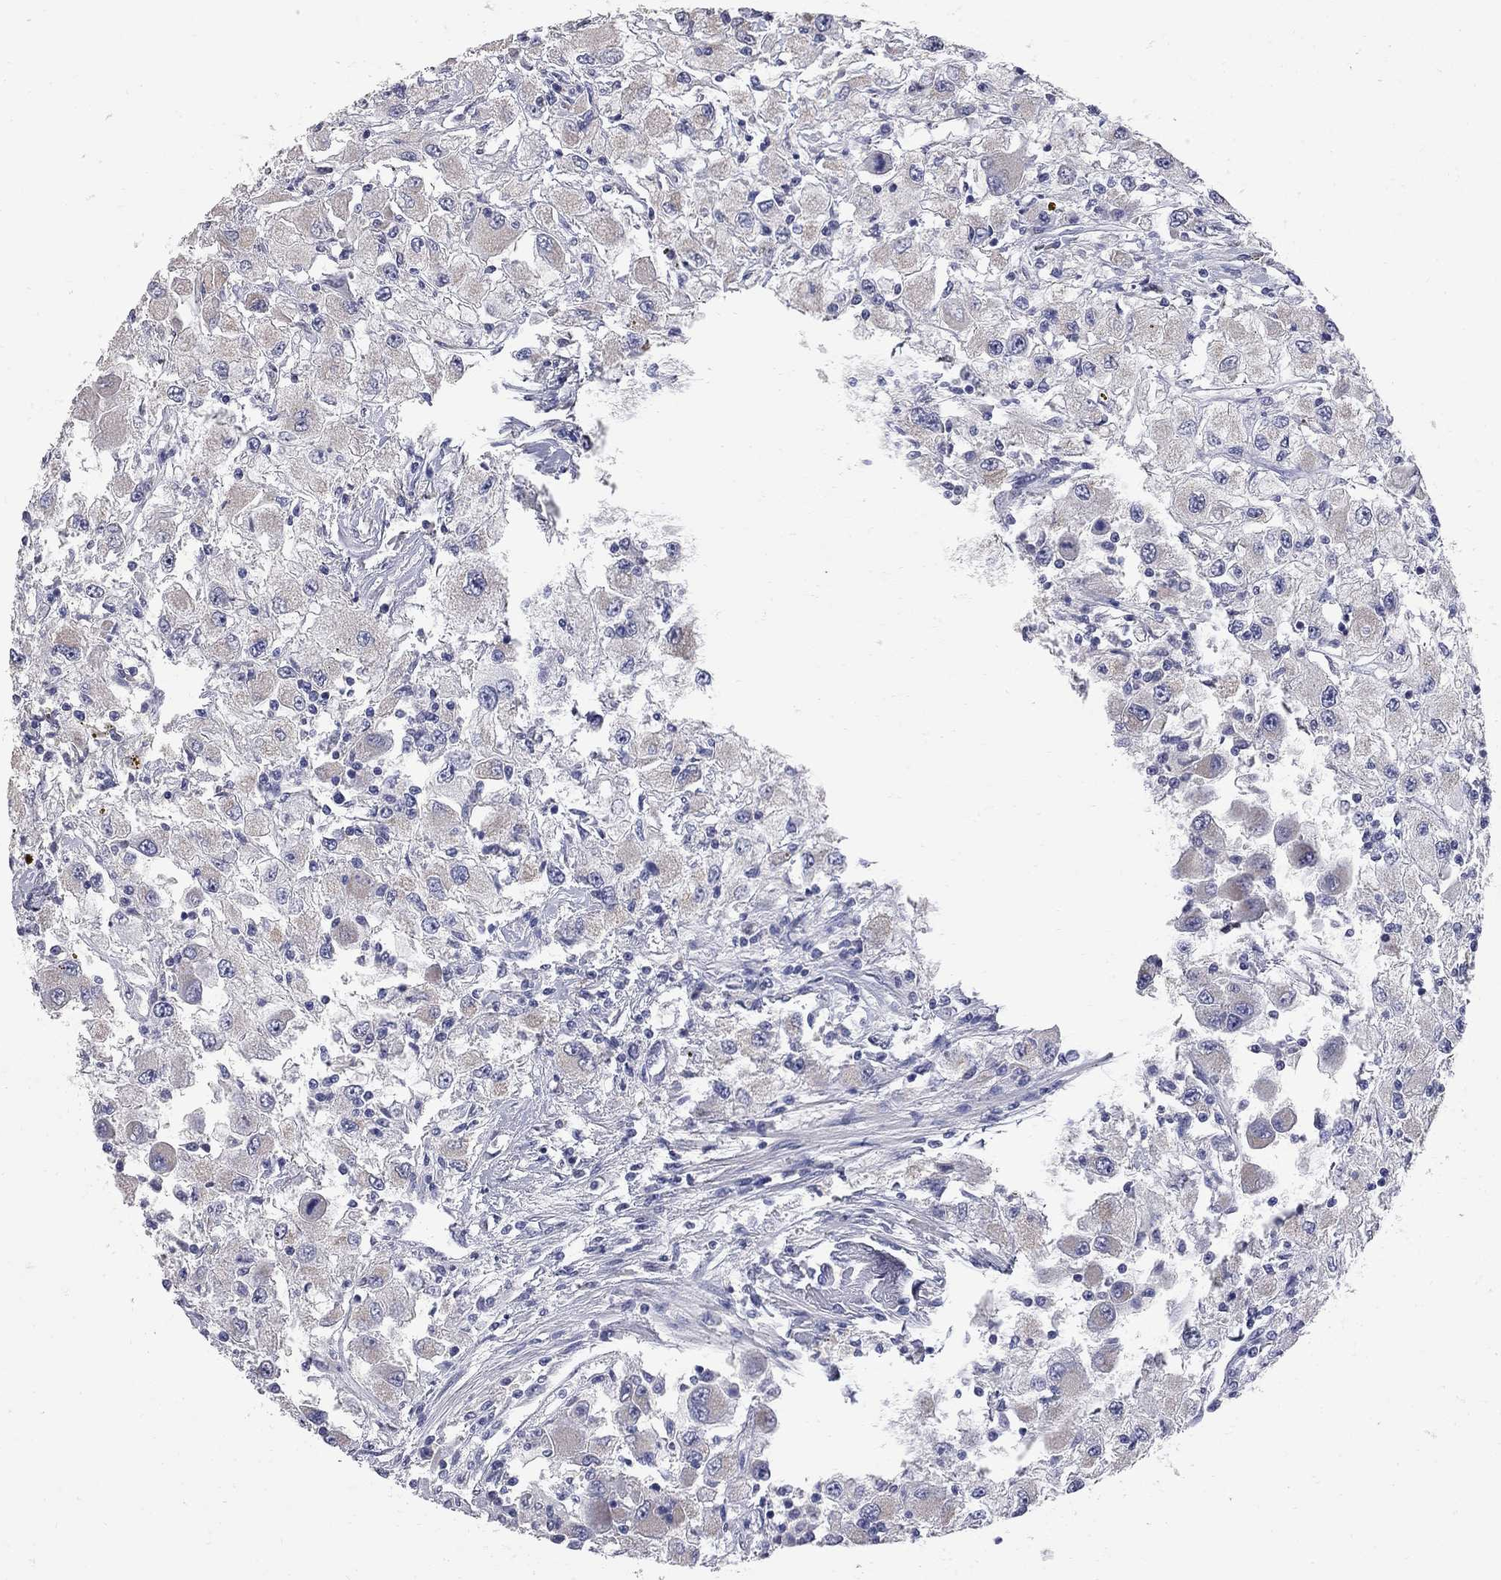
{"staining": {"intensity": "negative", "quantity": "none", "location": "none"}, "tissue": "renal cancer", "cell_type": "Tumor cells", "image_type": "cancer", "snomed": [{"axis": "morphology", "description": "Adenocarcinoma, NOS"}, {"axis": "topography", "description": "Kidney"}], "caption": "Immunohistochemical staining of human renal cancer (adenocarcinoma) shows no significant positivity in tumor cells.", "gene": "NOS2", "patient": {"sex": "female", "age": 67}}